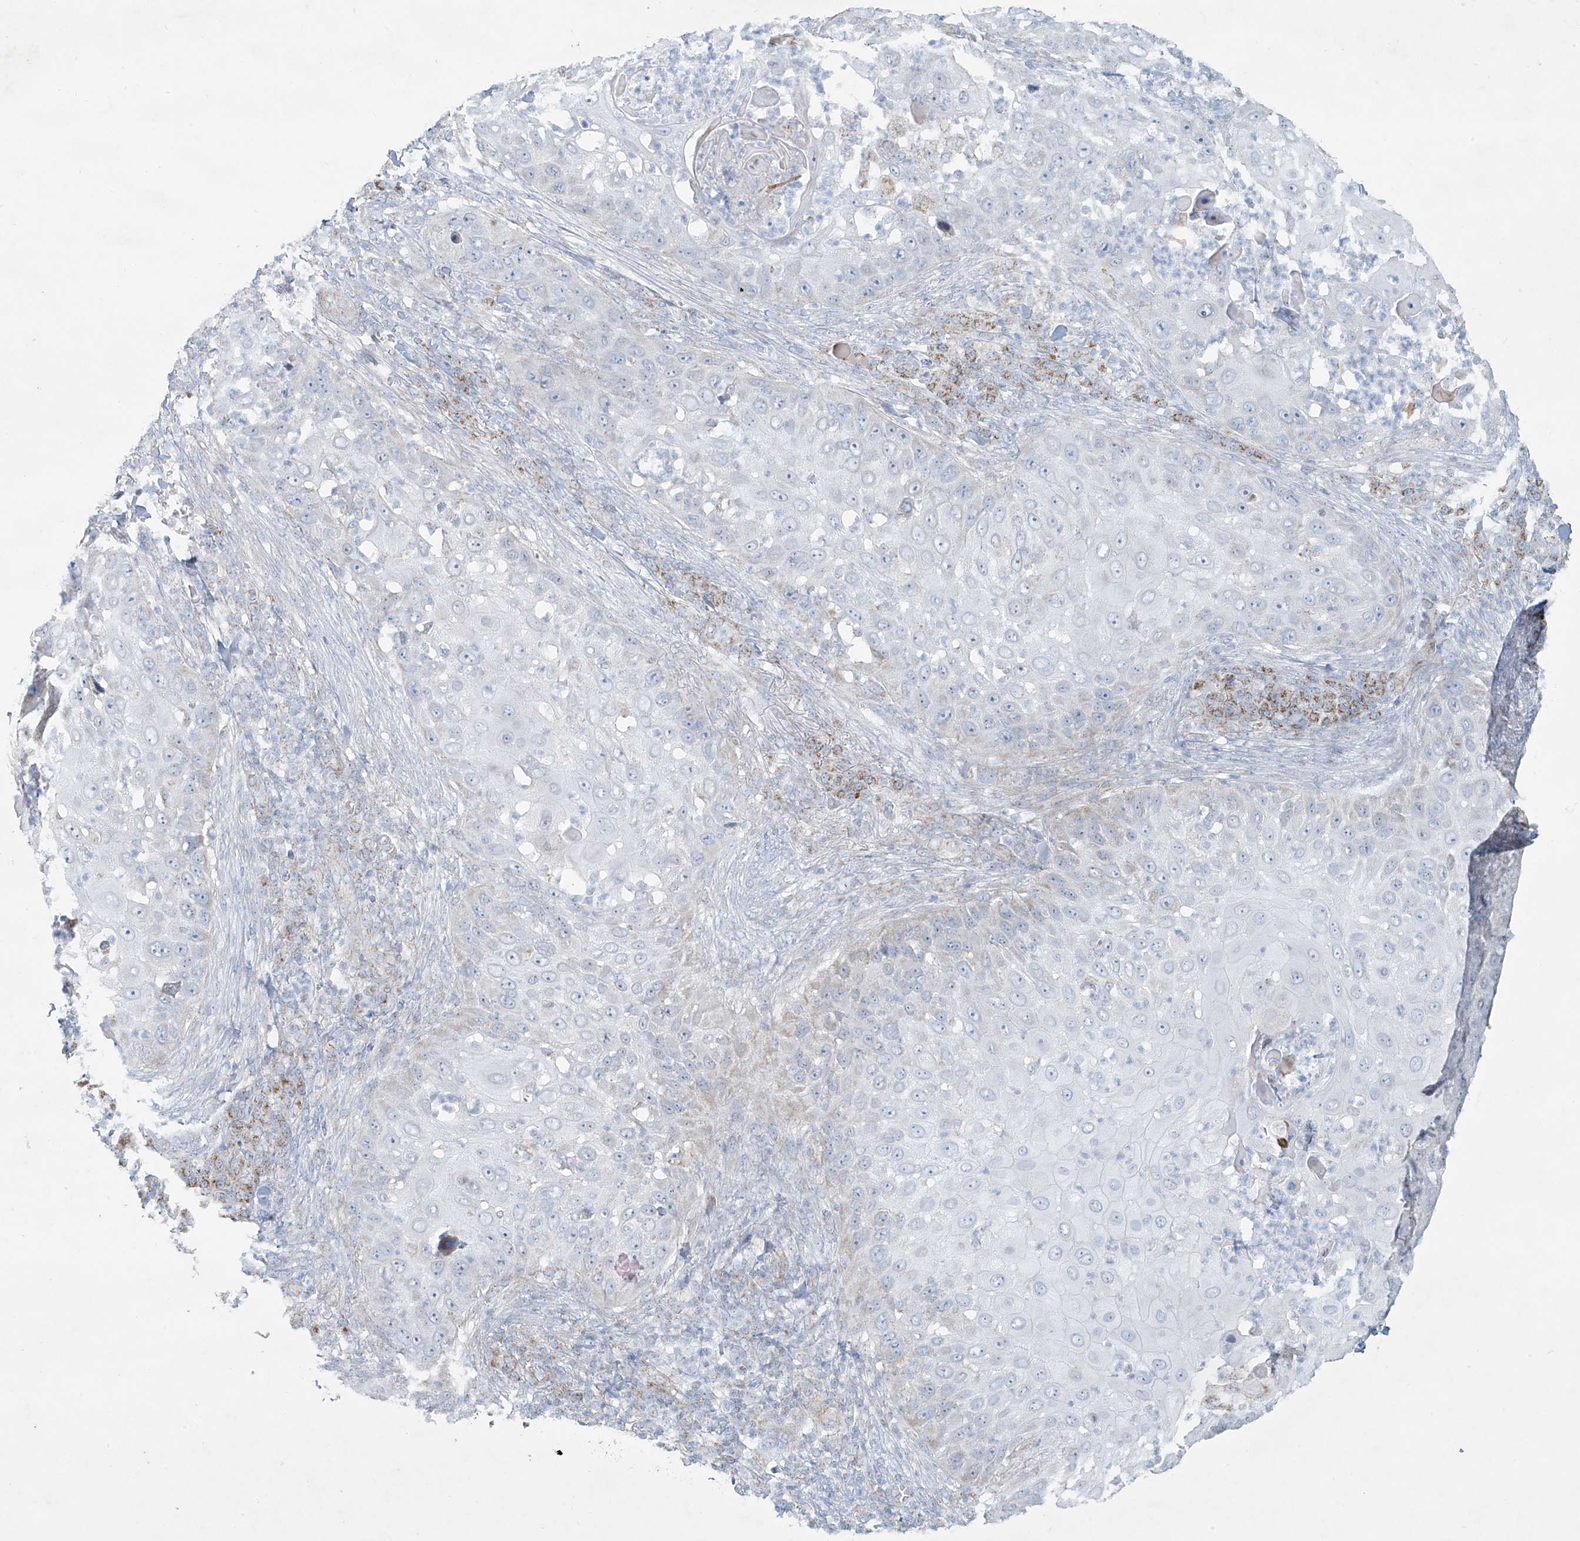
{"staining": {"intensity": "negative", "quantity": "none", "location": "none"}, "tissue": "skin cancer", "cell_type": "Tumor cells", "image_type": "cancer", "snomed": [{"axis": "morphology", "description": "Squamous cell carcinoma, NOS"}, {"axis": "topography", "description": "Skin"}], "caption": "High power microscopy photomicrograph of an IHC photomicrograph of squamous cell carcinoma (skin), revealing no significant expression in tumor cells.", "gene": "SMDT1", "patient": {"sex": "female", "age": 44}}